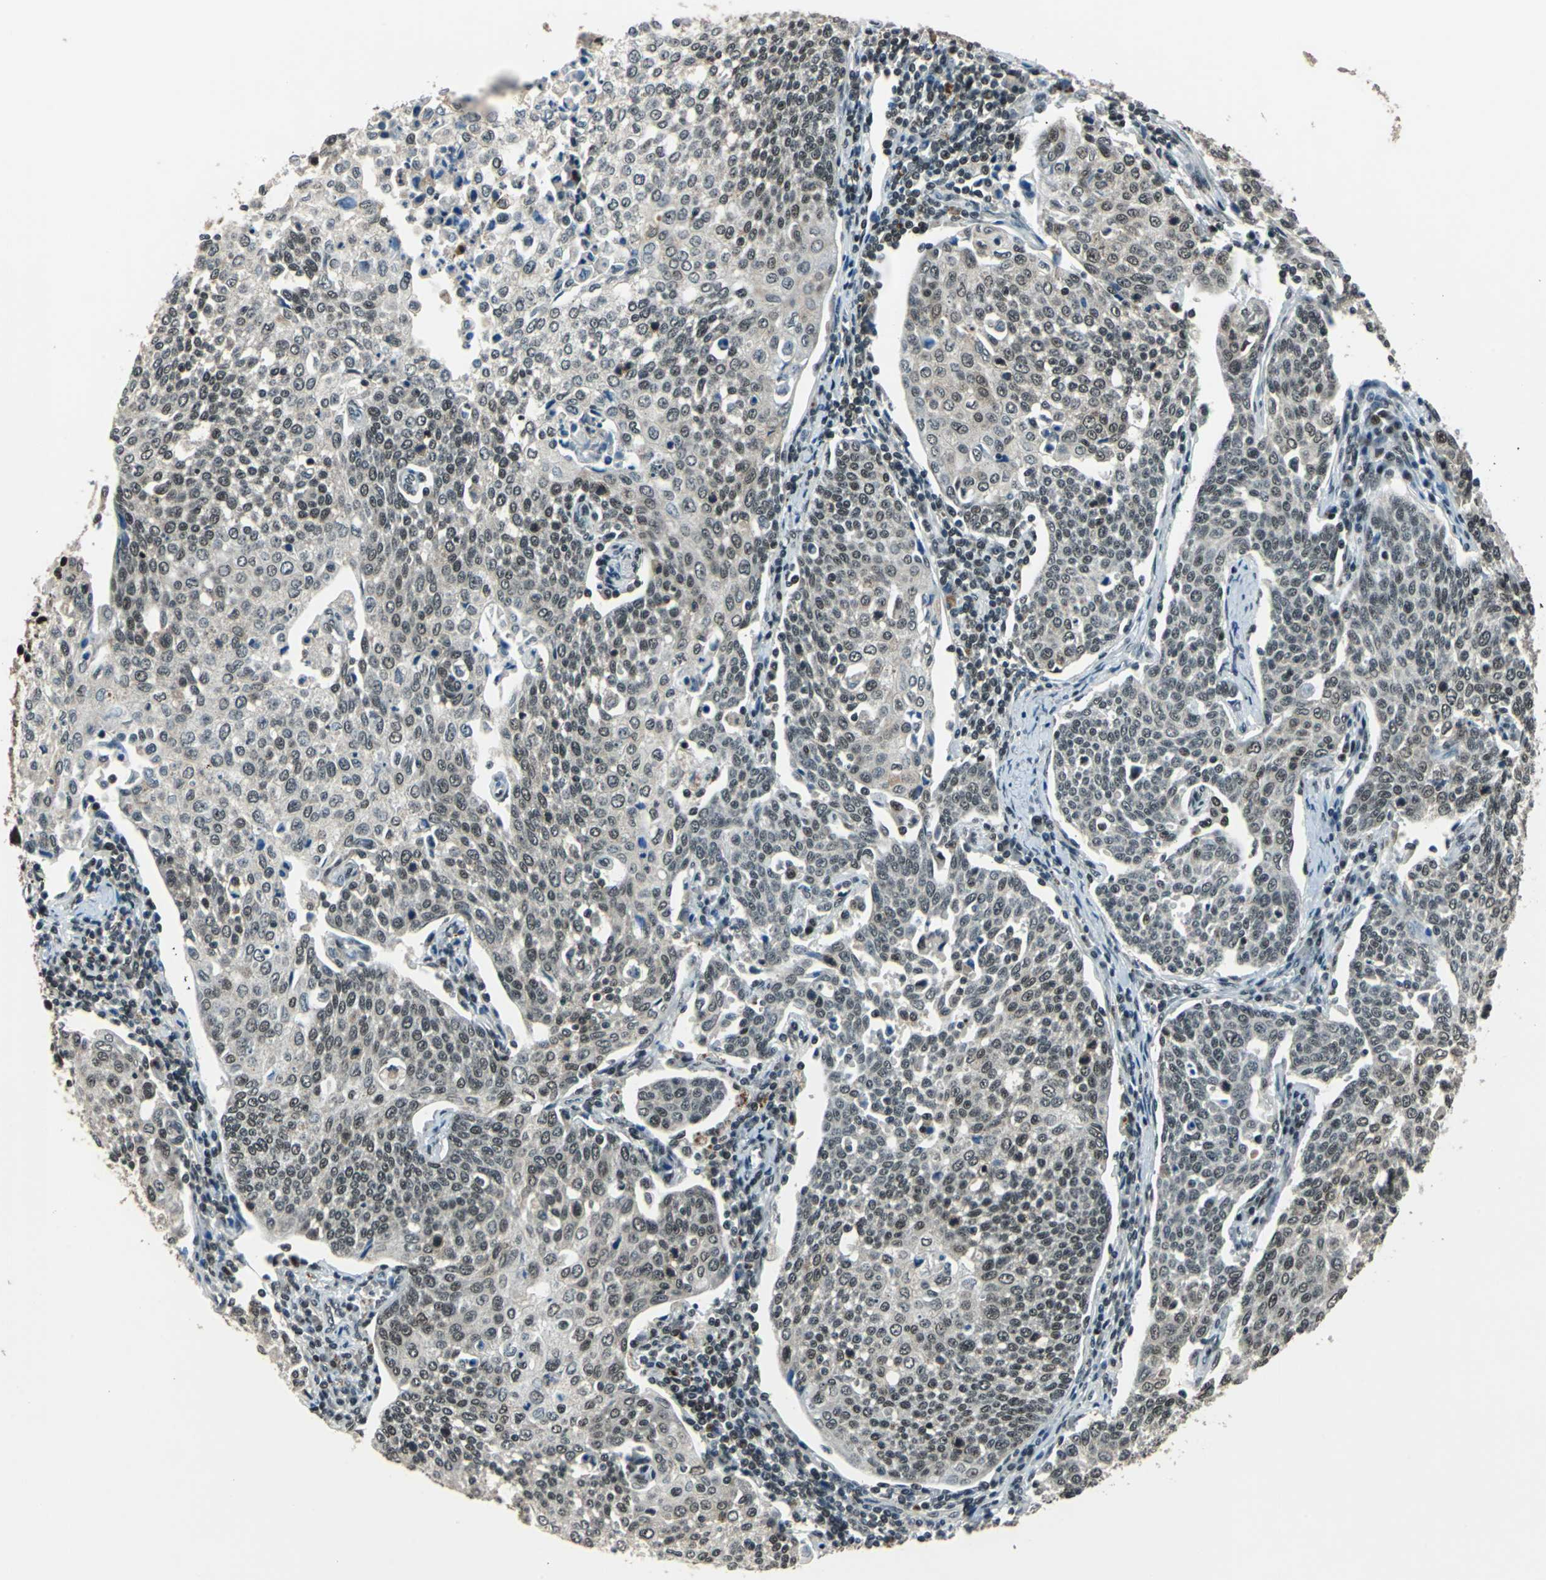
{"staining": {"intensity": "weak", "quantity": "<25%", "location": "cytoplasmic/membranous"}, "tissue": "cervical cancer", "cell_type": "Tumor cells", "image_type": "cancer", "snomed": [{"axis": "morphology", "description": "Squamous cell carcinoma, NOS"}, {"axis": "topography", "description": "Cervix"}], "caption": "There is no significant expression in tumor cells of squamous cell carcinoma (cervical).", "gene": "BCLAF1", "patient": {"sex": "female", "age": 34}}